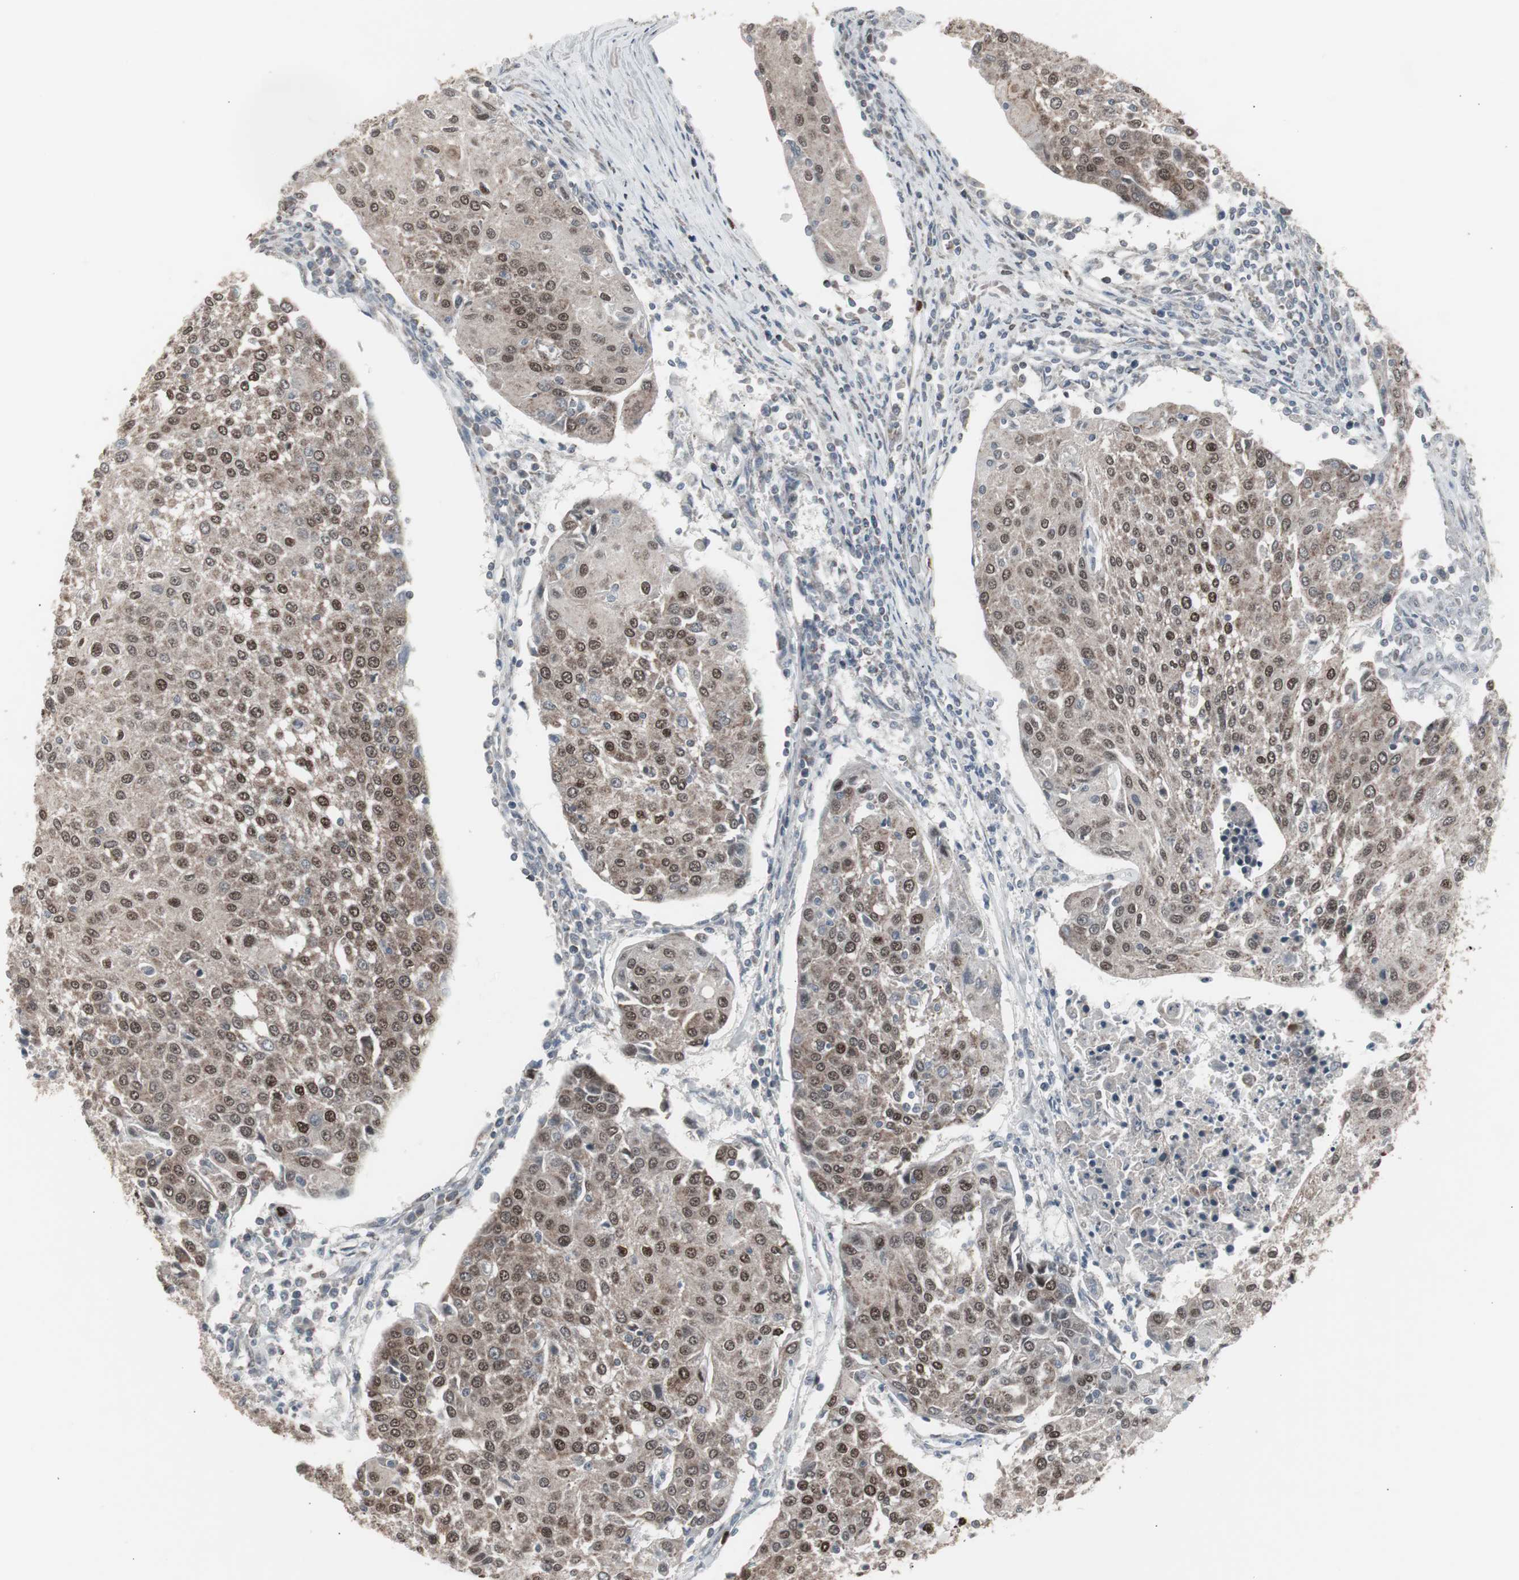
{"staining": {"intensity": "moderate", "quantity": ">75%", "location": "nuclear"}, "tissue": "urothelial cancer", "cell_type": "Tumor cells", "image_type": "cancer", "snomed": [{"axis": "morphology", "description": "Urothelial carcinoma, High grade"}, {"axis": "topography", "description": "Urinary bladder"}], "caption": "Immunohistochemical staining of urothelial cancer reveals moderate nuclear protein positivity in approximately >75% of tumor cells. (IHC, brightfield microscopy, high magnification).", "gene": "RXRA", "patient": {"sex": "female", "age": 85}}